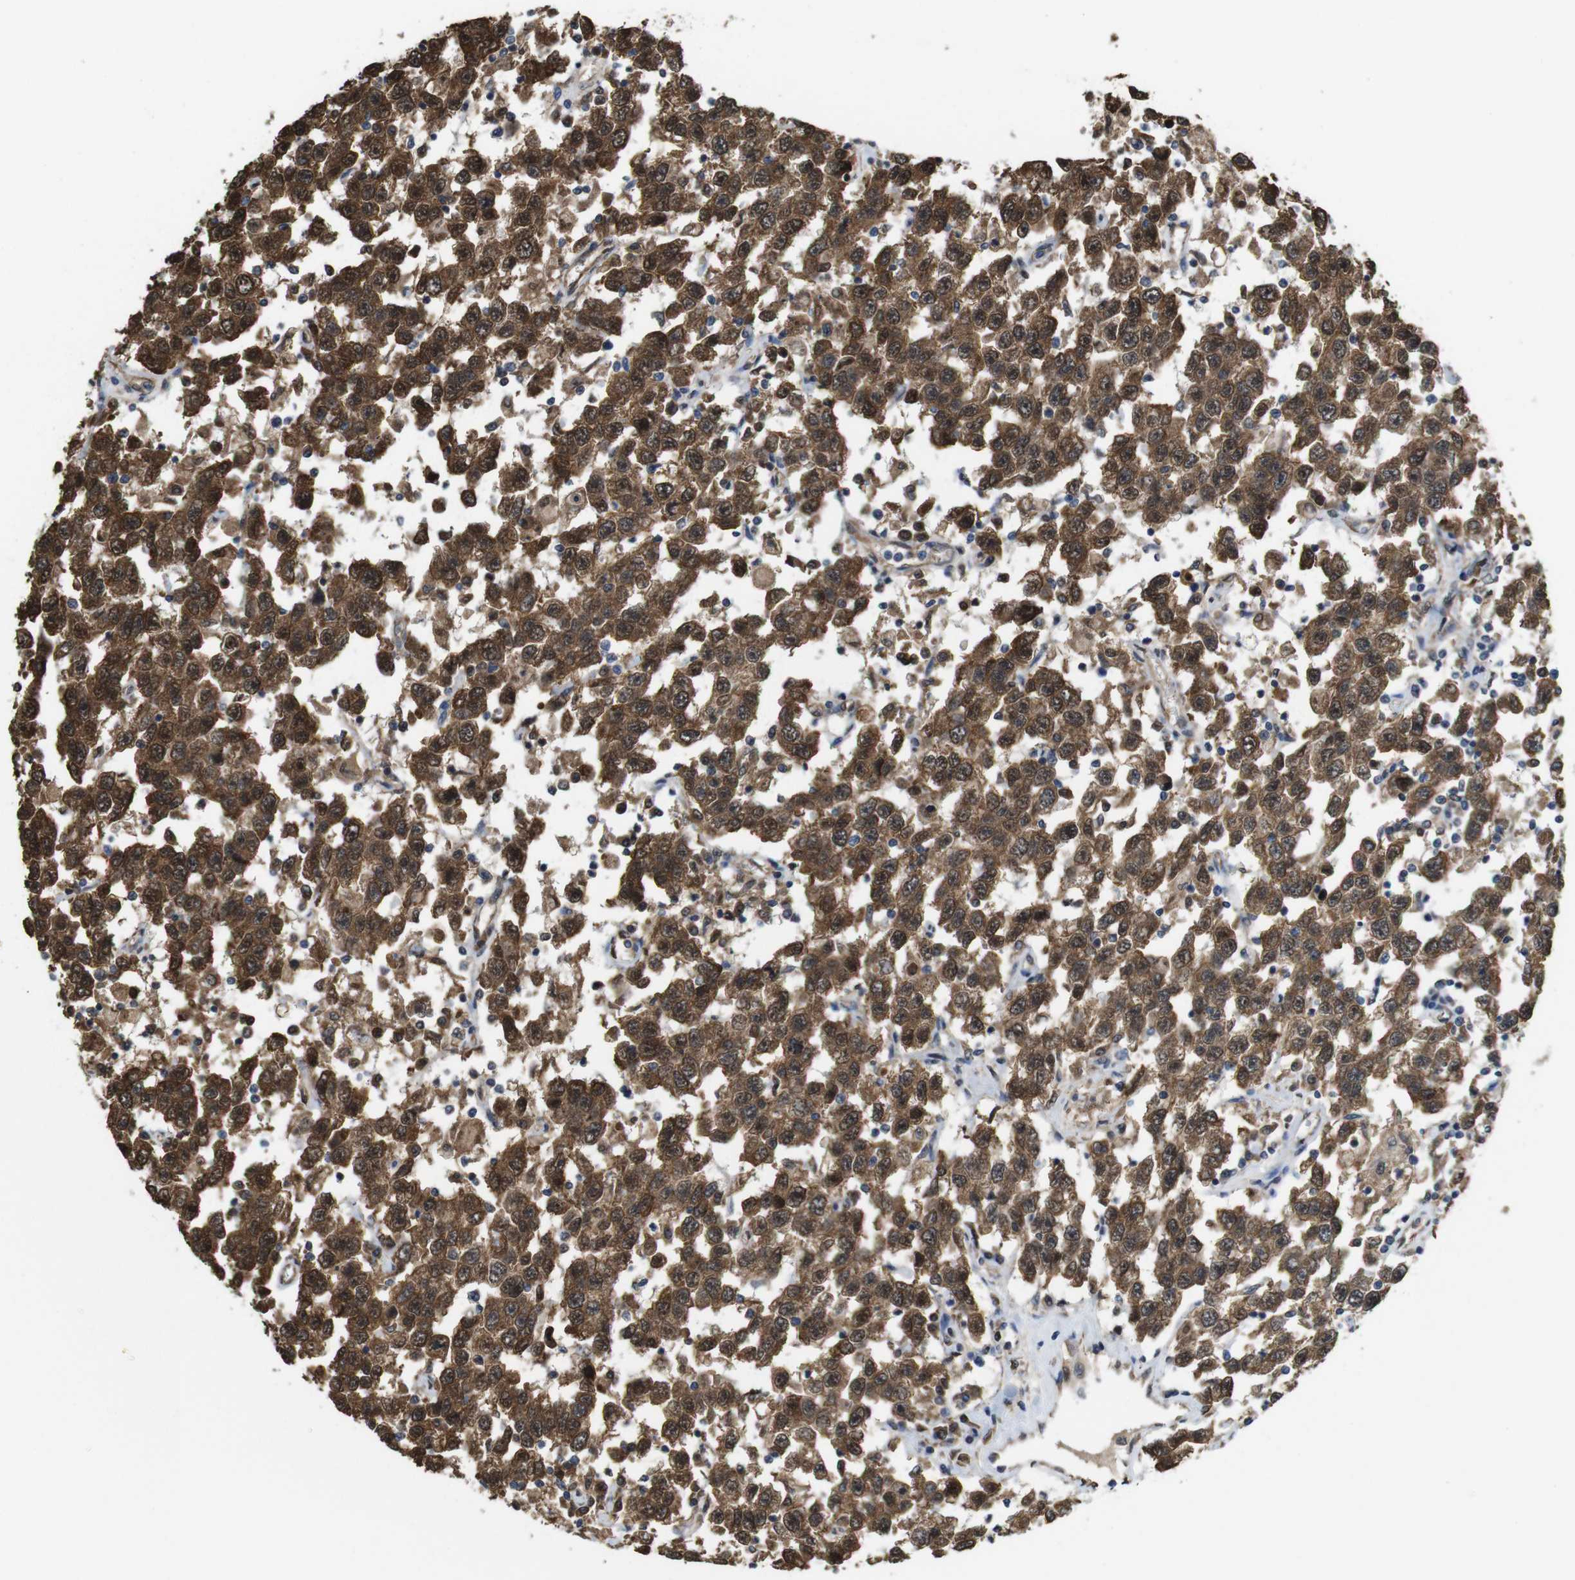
{"staining": {"intensity": "strong", "quantity": ">75%", "location": "cytoplasmic/membranous,nuclear"}, "tissue": "testis cancer", "cell_type": "Tumor cells", "image_type": "cancer", "snomed": [{"axis": "morphology", "description": "Seminoma, NOS"}, {"axis": "topography", "description": "Testis"}], "caption": "Tumor cells reveal high levels of strong cytoplasmic/membranous and nuclear positivity in about >75% of cells in human testis cancer.", "gene": "YWHAG", "patient": {"sex": "male", "age": 41}}